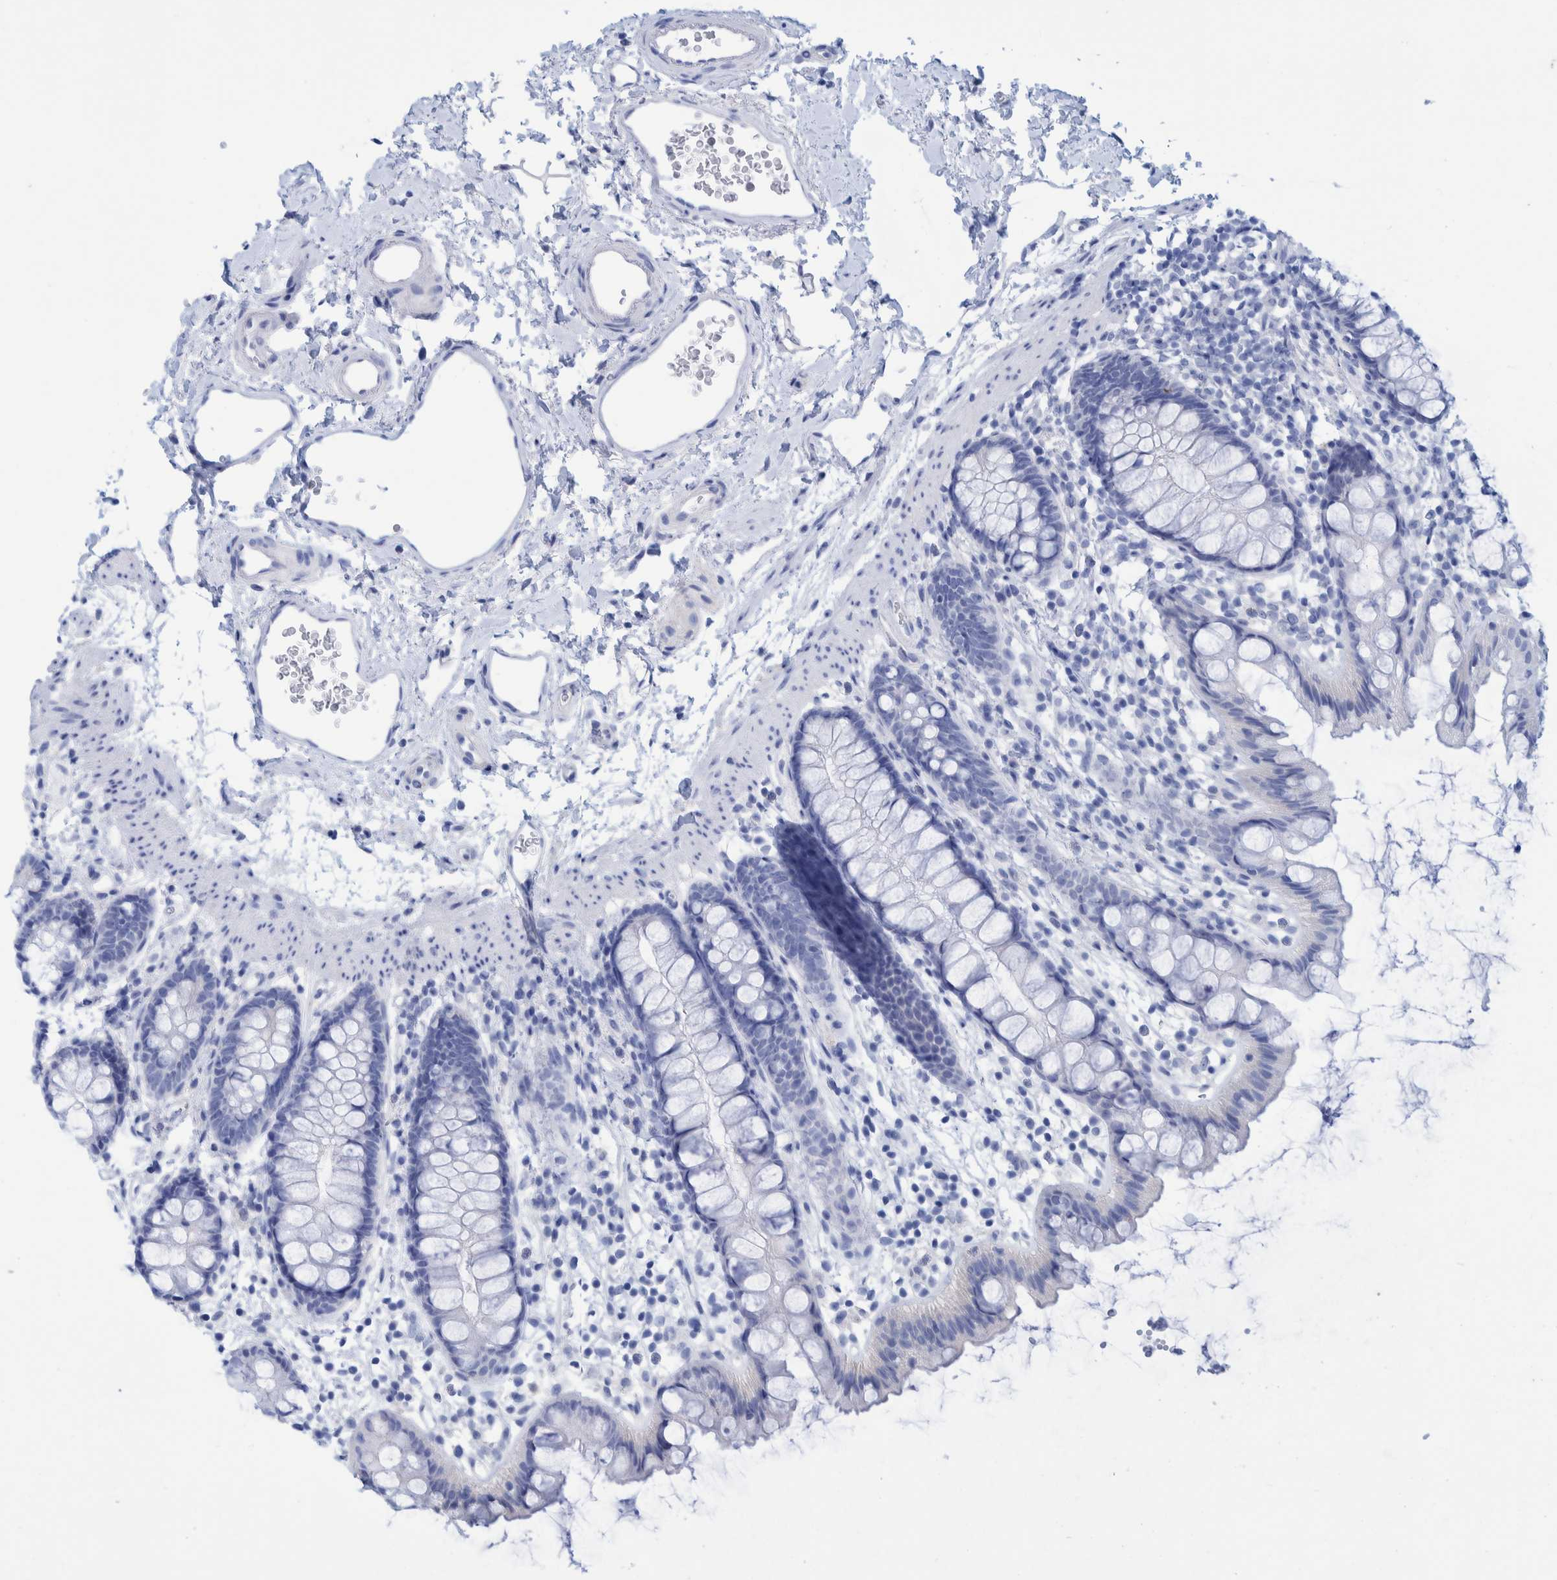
{"staining": {"intensity": "negative", "quantity": "none", "location": "none"}, "tissue": "rectum", "cell_type": "Glandular cells", "image_type": "normal", "snomed": [{"axis": "morphology", "description": "Normal tissue, NOS"}, {"axis": "topography", "description": "Rectum"}], "caption": "An immunohistochemistry (IHC) photomicrograph of benign rectum is shown. There is no staining in glandular cells of rectum. (DAB (3,3'-diaminobenzidine) immunohistochemistry (IHC), high magnification).", "gene": "PERP", "patient": {"sex": "female", "age": 65}}